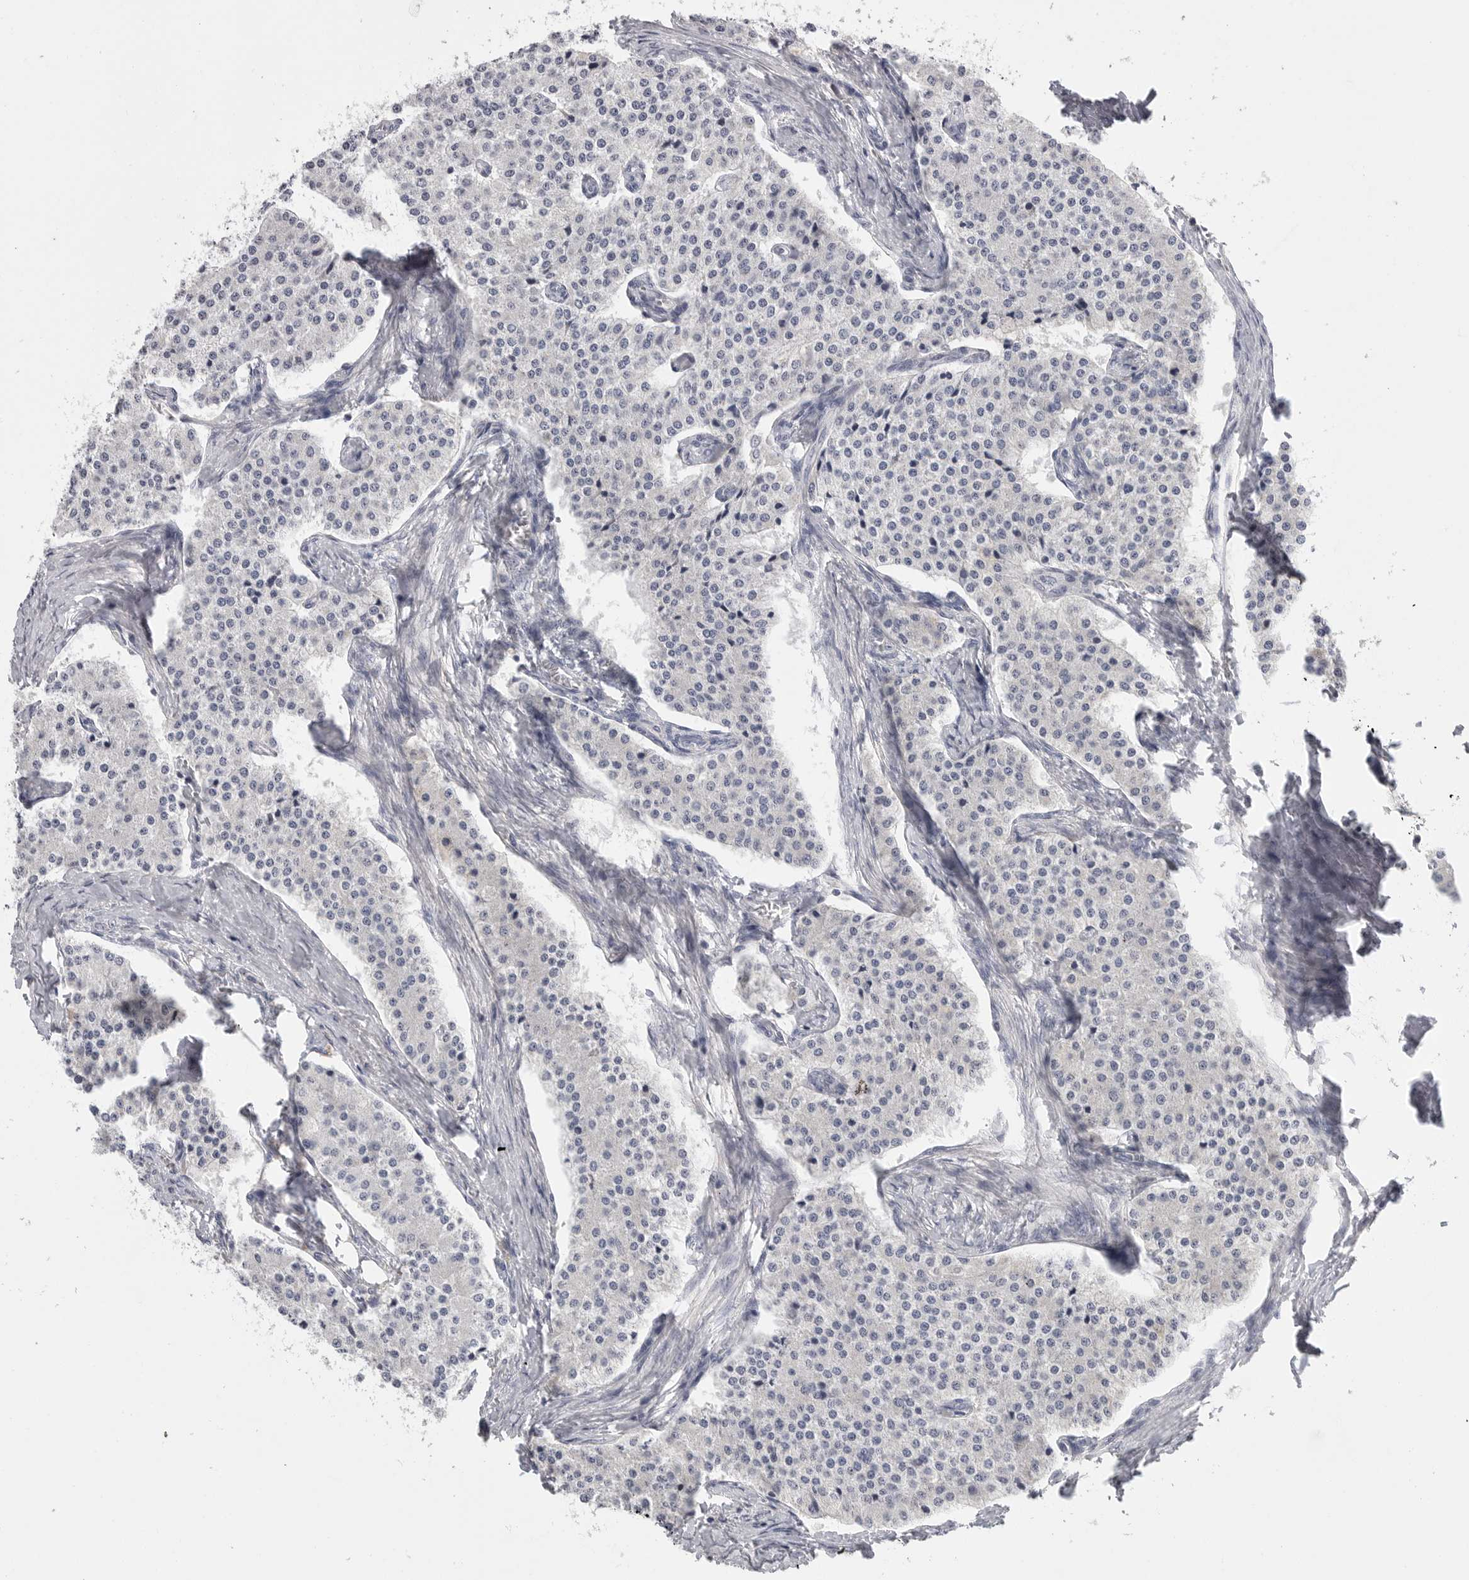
{"staining": {"intensity": "negative", "quantity": "none", "location": "none"}, "tissue": "carcinoid", "cell_type": "Tumor cells", "image_type": "cancer", "snomed": [{"axis": "morphology", "description": "Carcinoid, malignant, NOS"}, {"axis": "topography", "description": "Colon"}], "caption": "IHC of carcinoid shows no expression in tumor cells.", "gene": "SDC3", "patient": {"sex": "female", "age": 52}}